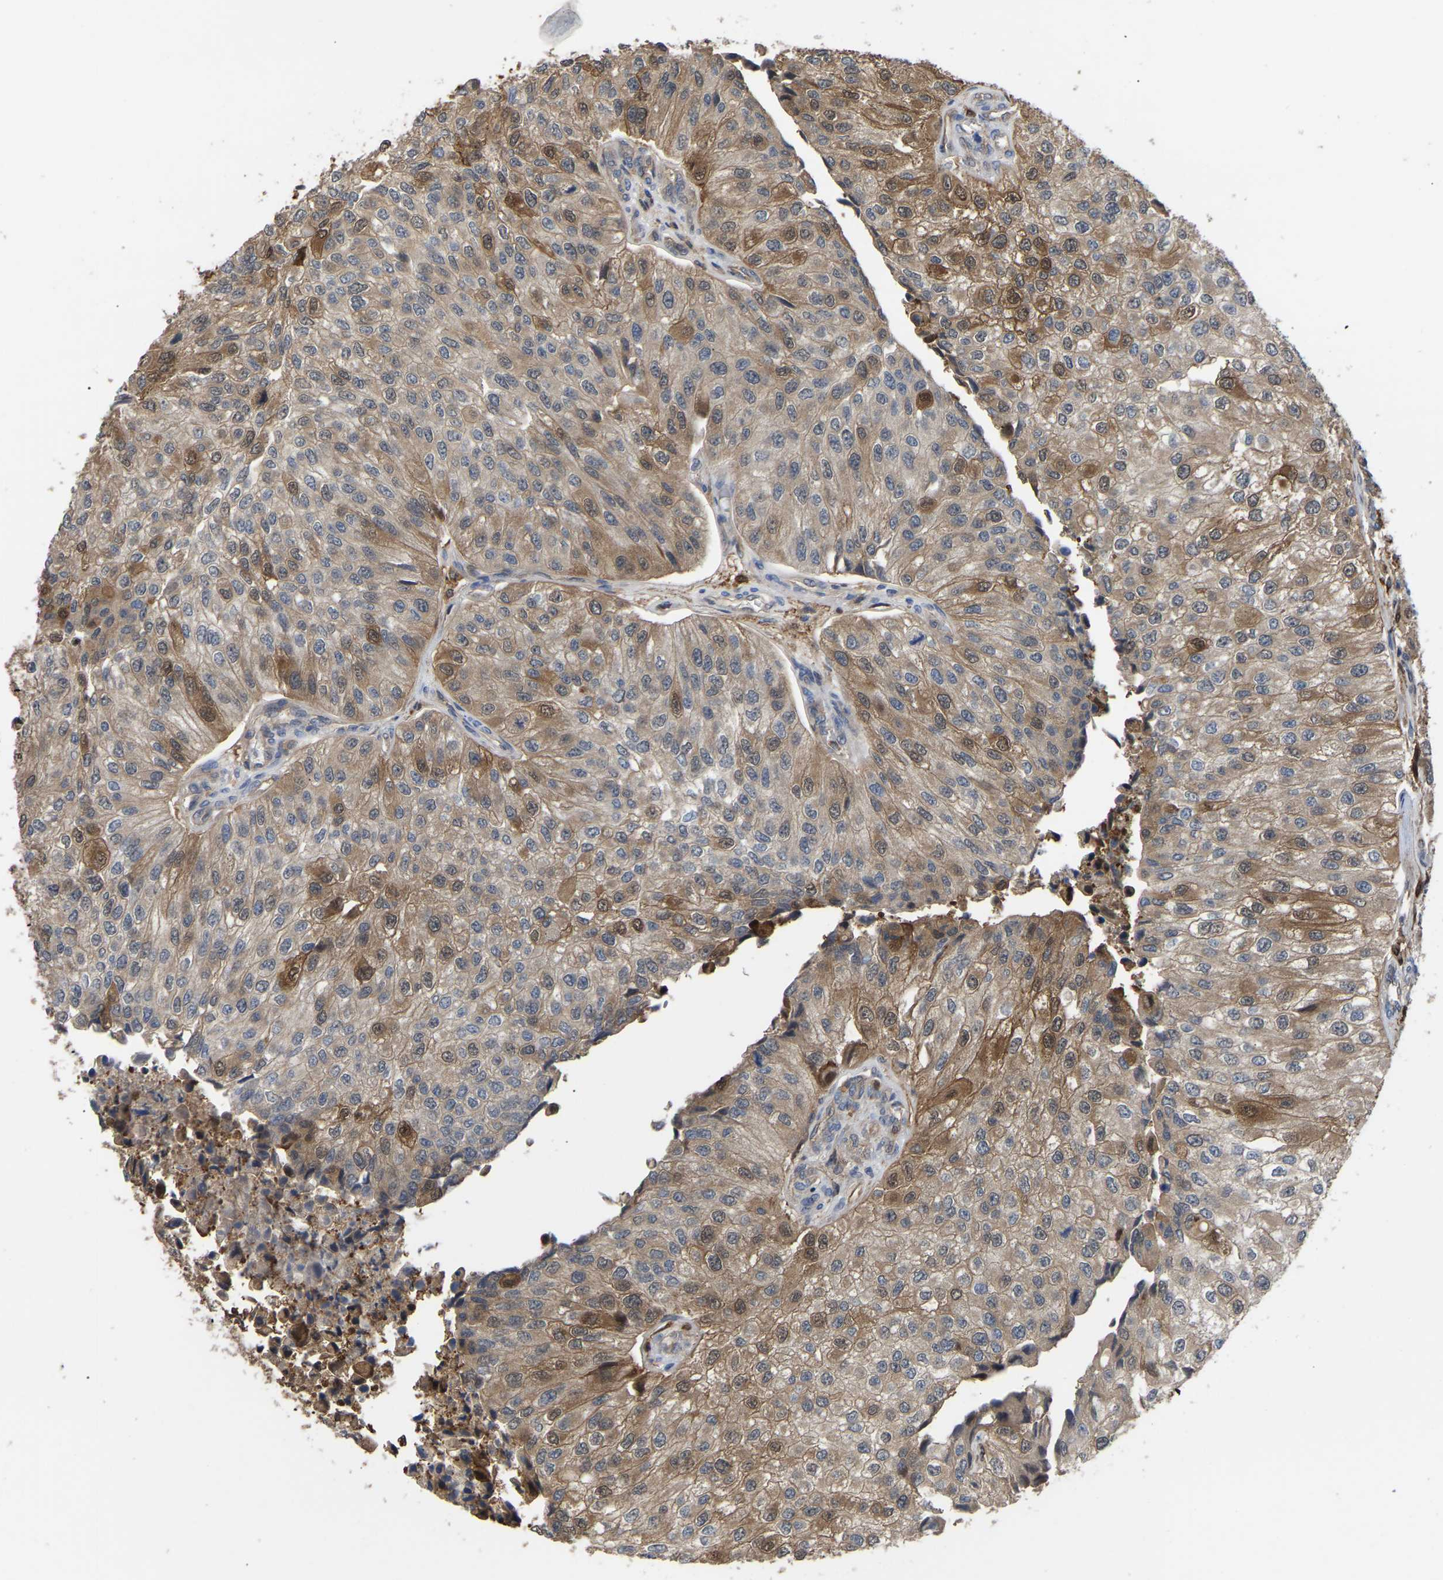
{"staining": {"intensity": "moderate", "quantity": ">75%", "location": "cytoplasmic/membranous"}, "tissue": "urothelial cancer", "cell_type": "Tumor cells", "image_type": "cancer", "snomed": [{"axis": "morphology", "description": "Urothelial carcinoma, High grade"}, {"axis": "topography", "description": "Kidney"}, {"axis": "topography", "description": "Urinary bladder"}], "caption": "Immunohistochemical staining of urothelial cancer demonstrates moderate cytoplasmic/membranous protein staining in about >75% of tumor cells.", "gene": "CIT", "patient": {"sex": "male", "age": 77}}